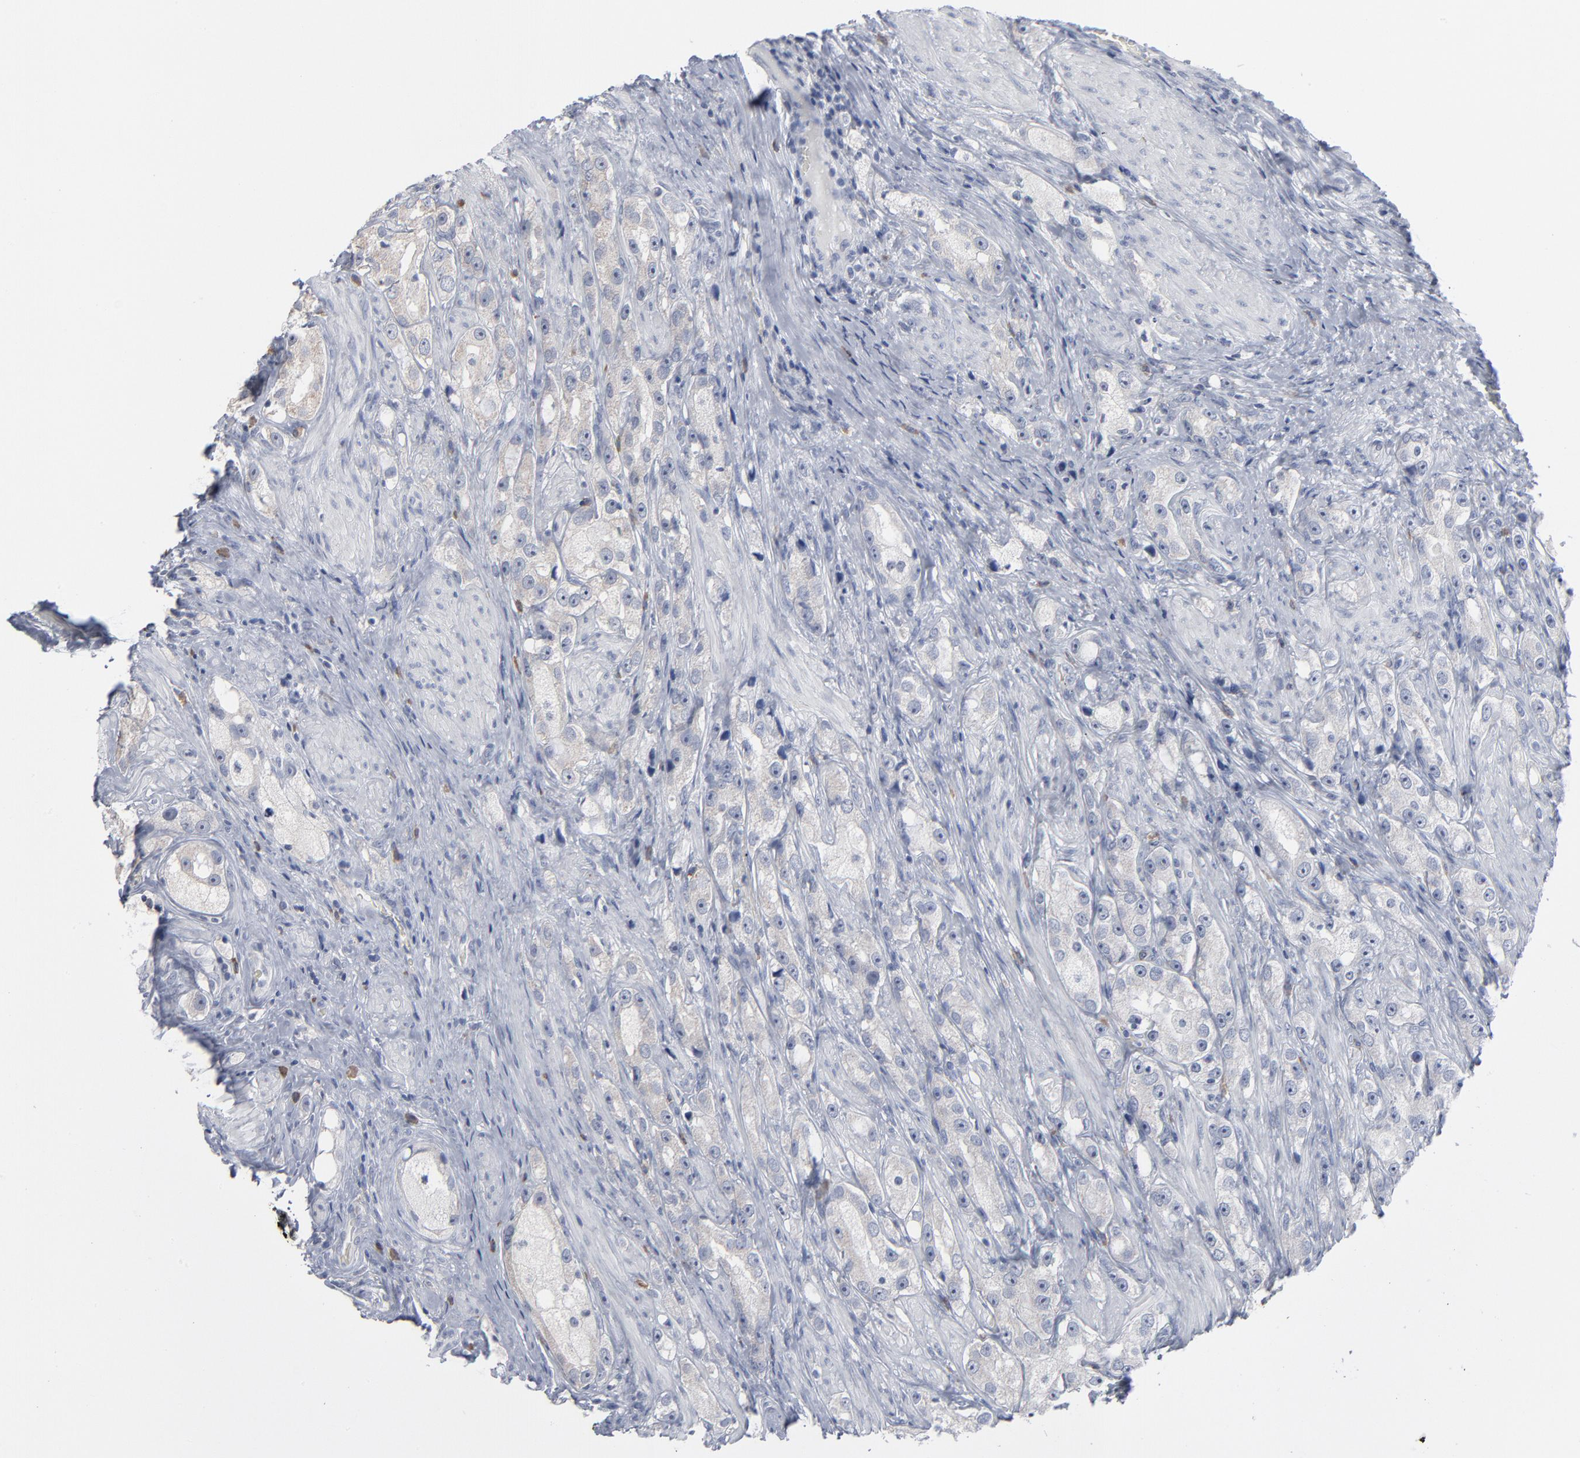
{"staining": {"intensity": "negative", "quantity": "none", "location": "none"}, "tissue": "prostate cancer", "cell_type": "Tumor cells", "image_type": "cancer", "snomed": [{"axis": "morphology", "description": "Adenocarcinoma, High grade"}, {"axis": "topography", "description": "Prostate"}], "caption": "Protein analysis of high-grade adenocarcinoma (prostate) demonstrates no significant staining in tumor cells. The staining was performed using DAB (3,3'-diaminobenzidine) to visualize the protein expression in brown, while the nuclei were stained in blue with hematoxylin (Magnification: 20x).", "gene": "PAGE1", "patient": {"sex": "male", "age": 63}}